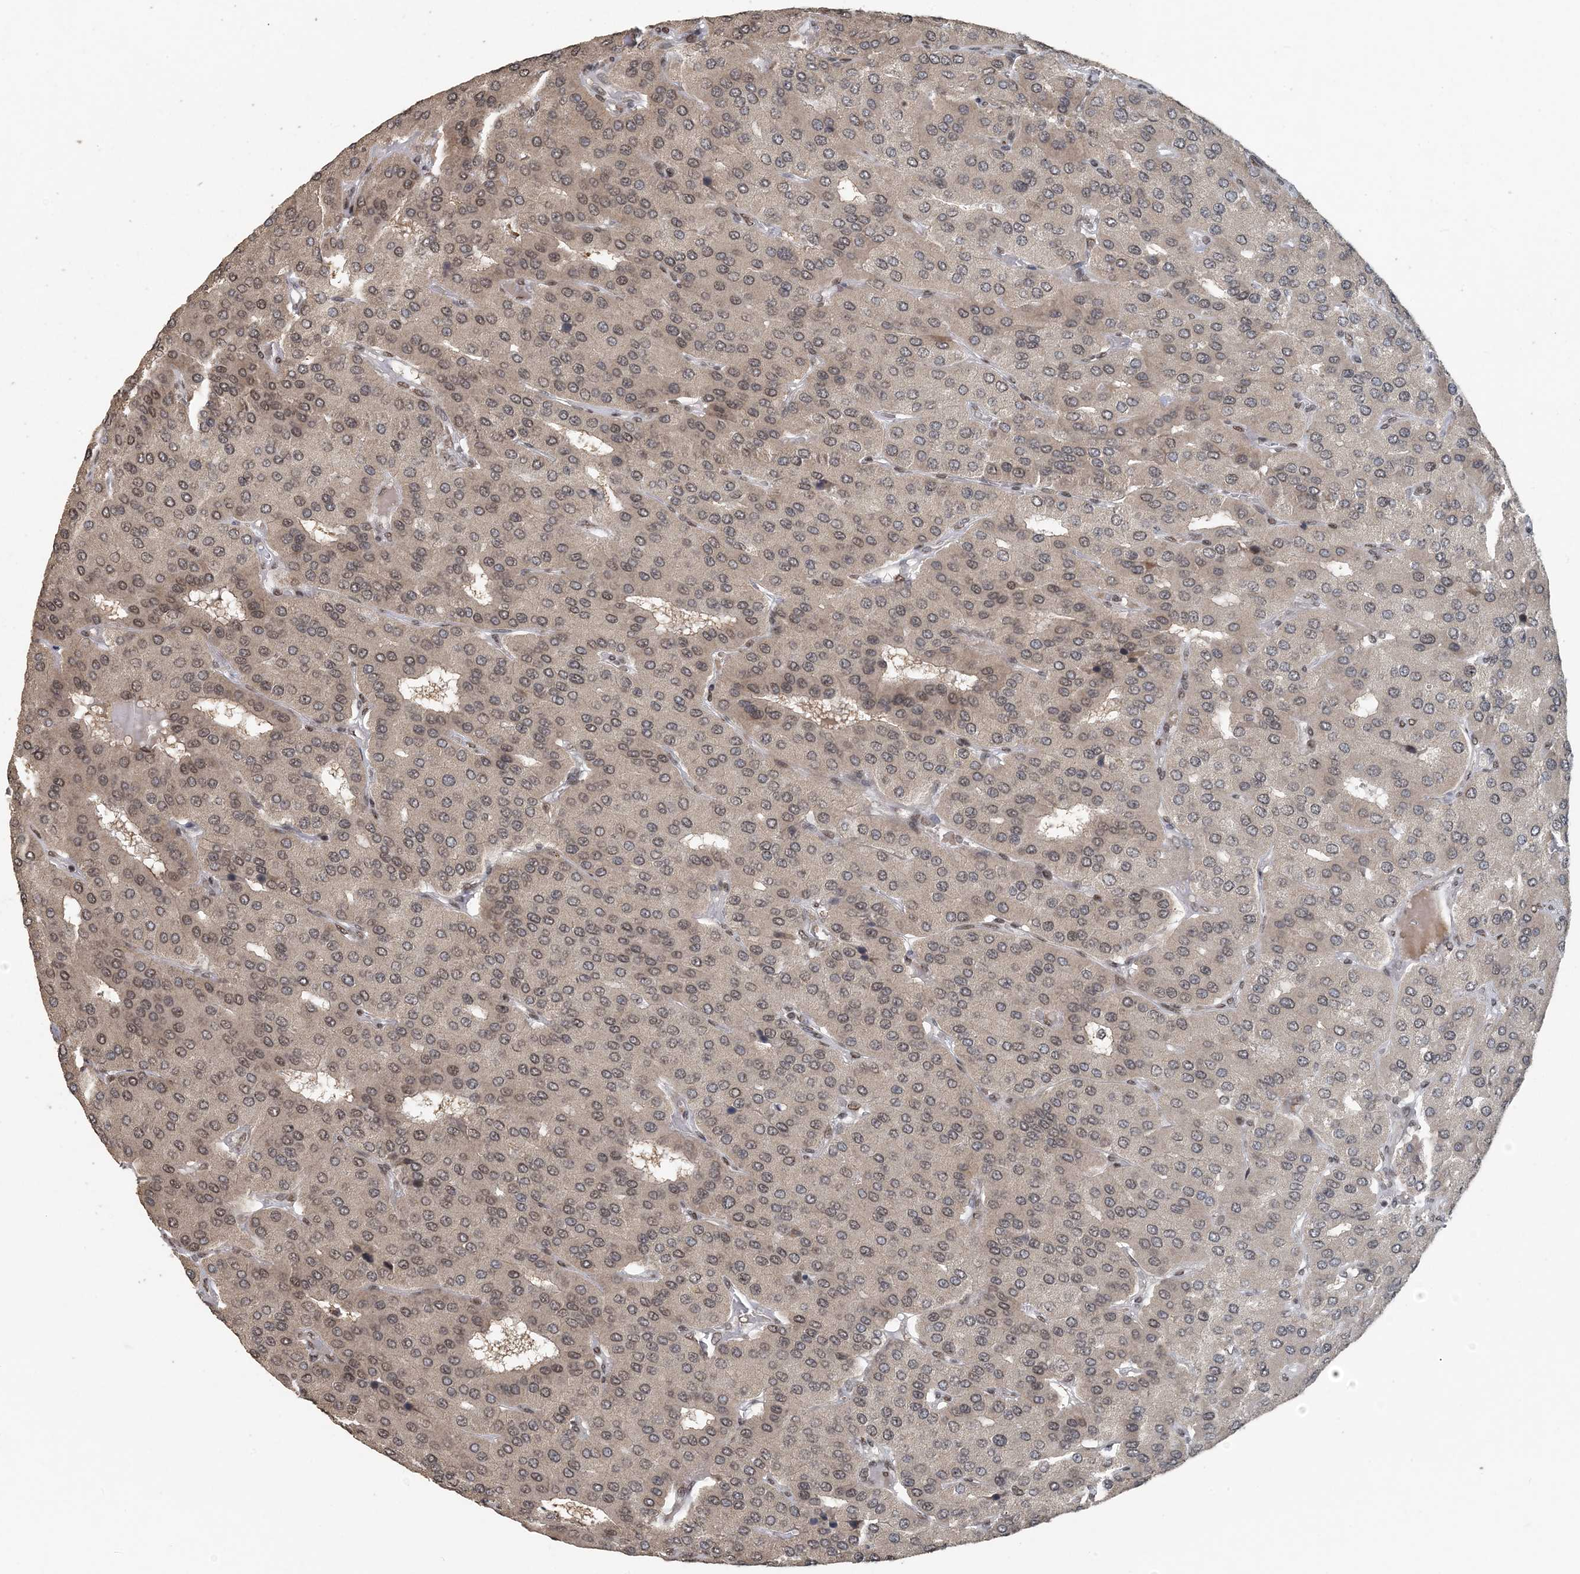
{"staining": {"intensity": "weak", "quantity": "25%-75%", "location": "nuclear"}, "tissue": "parathyroid gland", "cell_type": "Glandular cells", "image_type": "normal", "snomed": [{"axis": "morphology", "description": "Normal tissue, NOS"}, {"axis": "morphology", "description": "Adenoma, NOS"}, {"axis": "topography", "description": "Parathyroid gland"}], "caption": "An image of parathyroid gland stained for a protein shows weak nuclear brown staining in glandular cells.", "gene": "MBD2", "patient": {"sex": "female", "age": 86}}